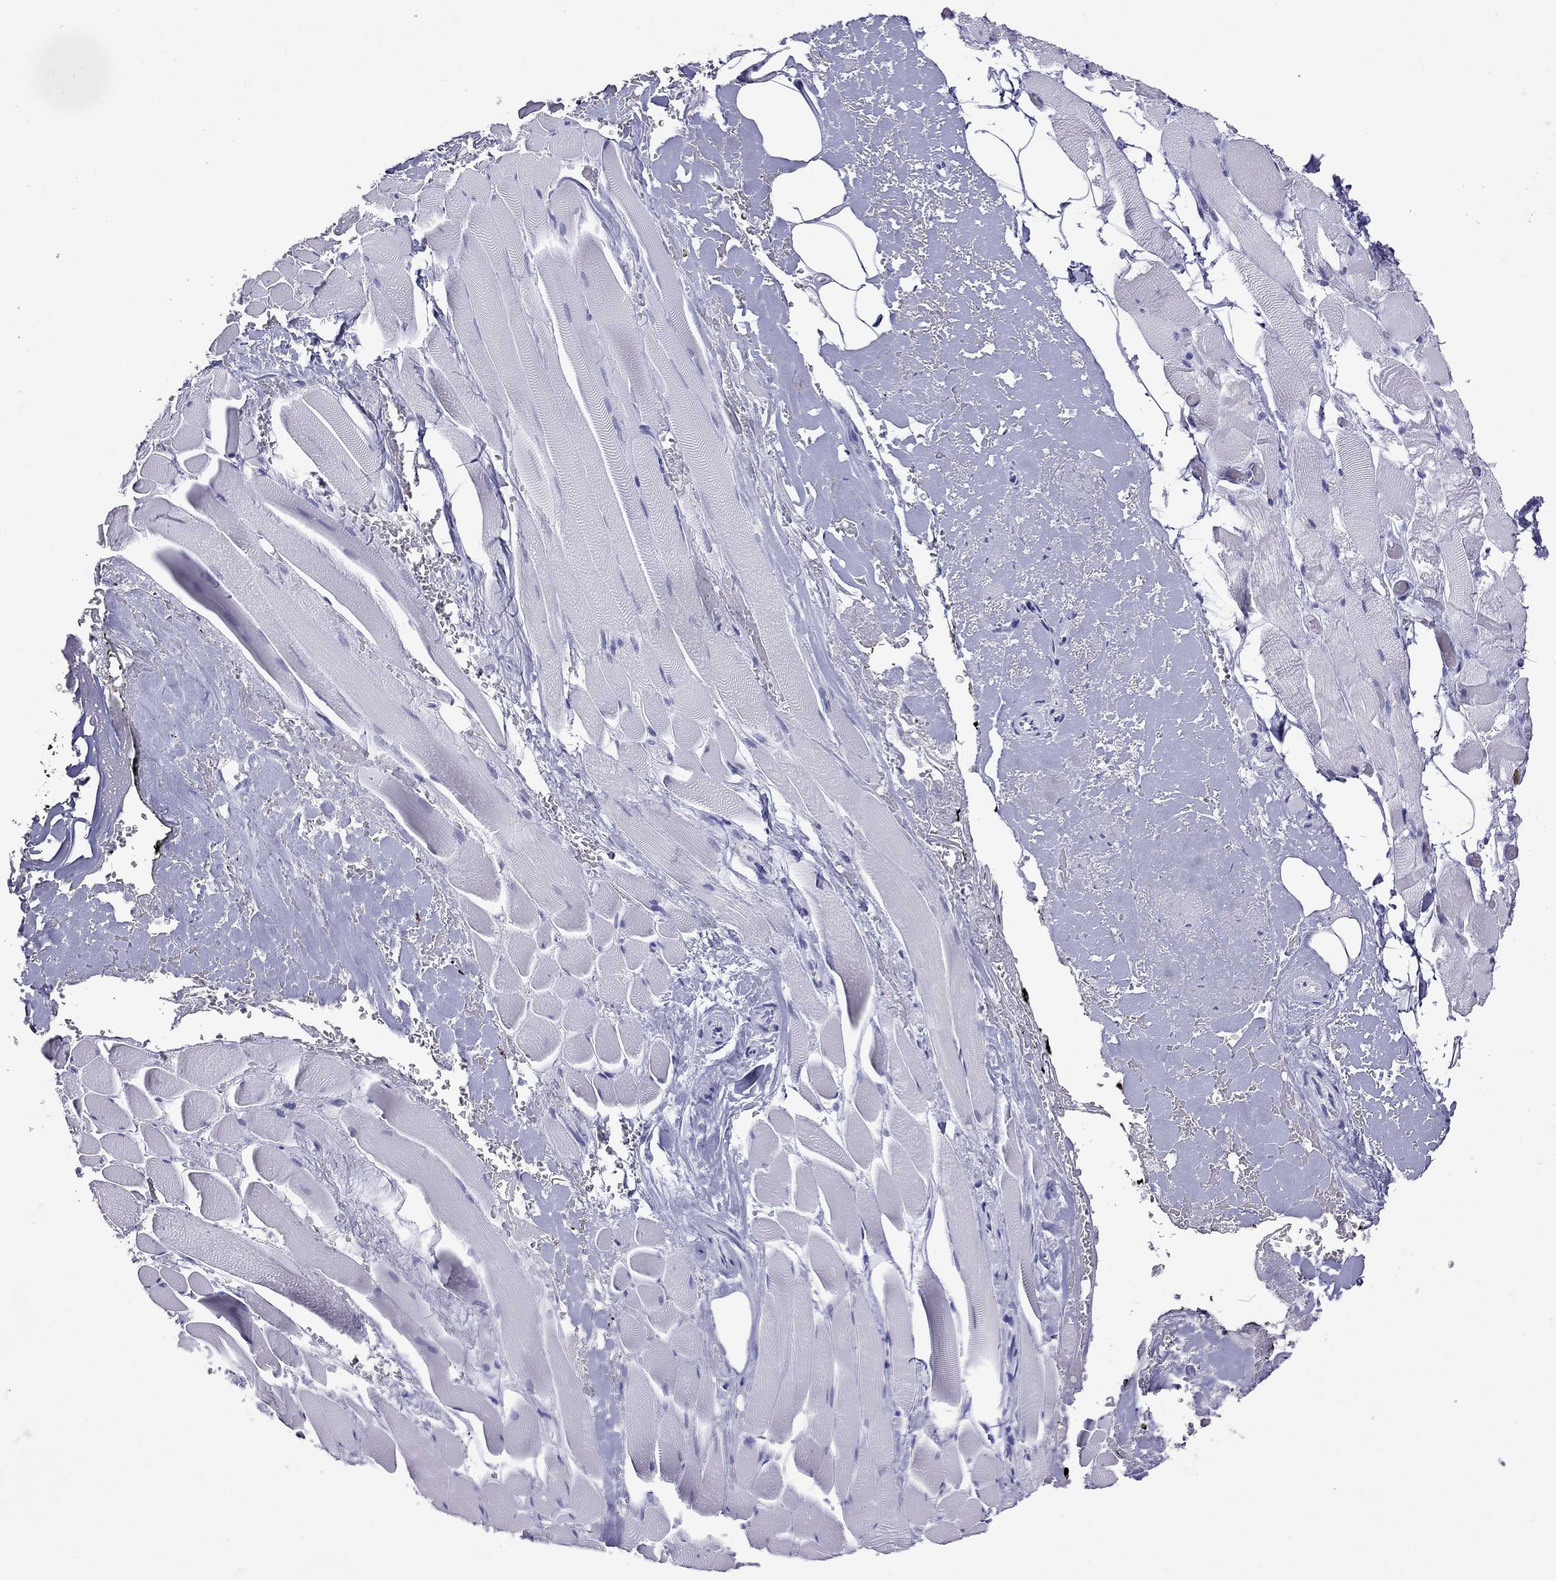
{"staining": {"intensity": "negative", "quantity": "none", "location": "none"}, "tissue": "adipose tissue", "cell_type": "Adipocytes", "image_type": "normal", "snomed": [{"axis": "morphology", "description": "Normal tissue, NOS"}, {"axis": "topography", "description": "Anal"}, {"axis": "topography", "description": "Peripheral nerve tissue"}], "caption": "This histopathology image is of unremarkable adipose tissue stained with immunohistochemistry to label a protein in brown with the nuclei are counter-stained blue. There is no staining in adipocytes. (Immunohistochemistry, brightfield microscopy, high magnification).", "gene": "SLAMF1", "patient": {"sex": "male", "age": 53}}